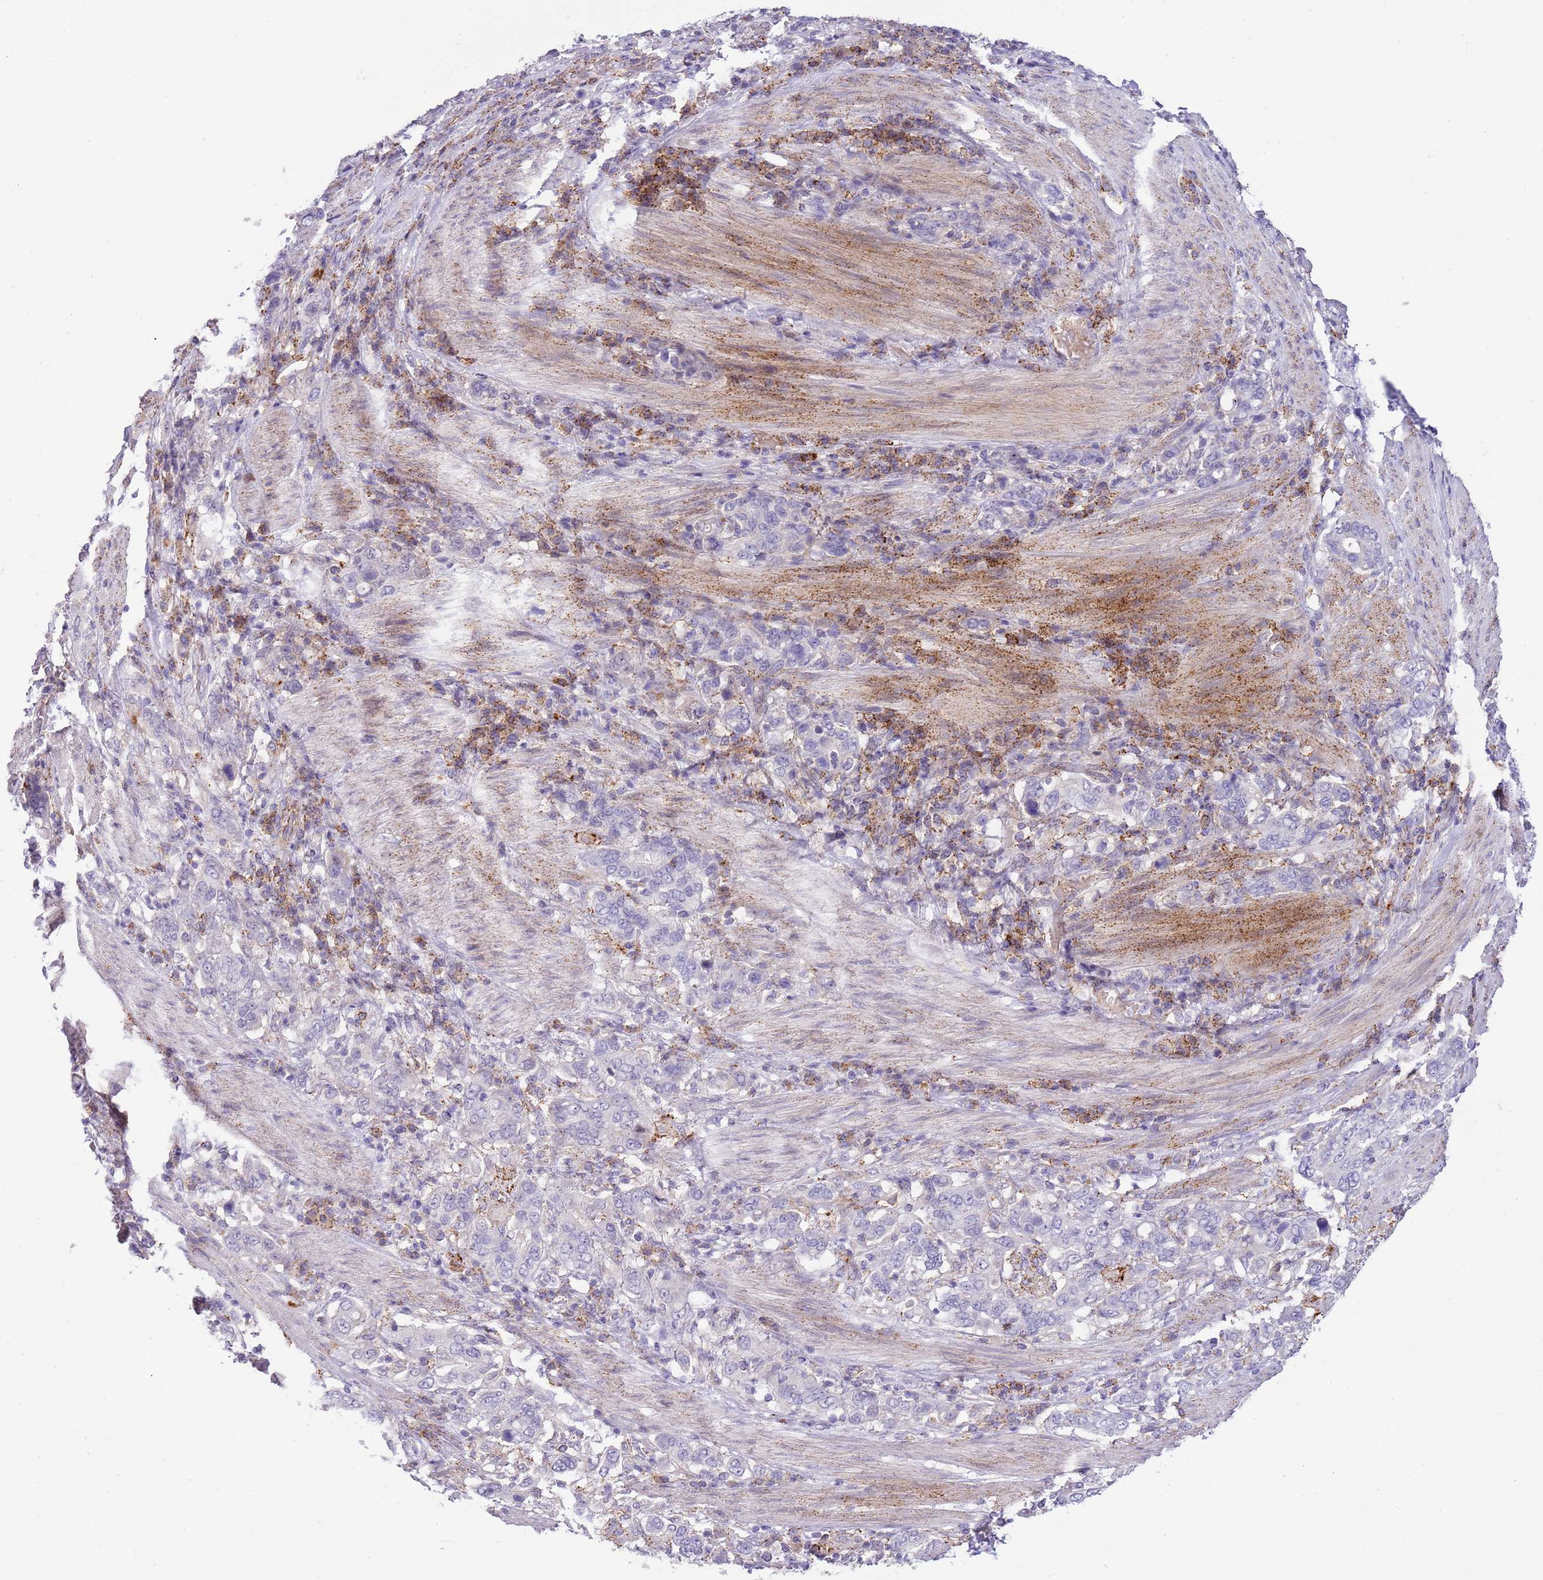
{"staining": {"intensity": "moderate", "quantity": "<25%", "location": "cytoplasmic/membranous"}, "tissue": "stomach cancer", "cell_type": "Tumor cells", "image_type": "cancer", "snomed": [{"axis": "morphology", "description": "Adenocarcinoma, NOS"}, {"axis": "topography", "description": "Stomach, upper"}, {"axis": "topography", "description": "Stomach"}], "caption": "This is a micrograph of immunohistochemistry (IHC) staining of stomach cancer (adenocarcinoma), which shows moderate expression in the cytoplasmic/membranous of tumor cells.", "gene": "ABHD17A", "patient": {"sex": "male", "age": 62}}